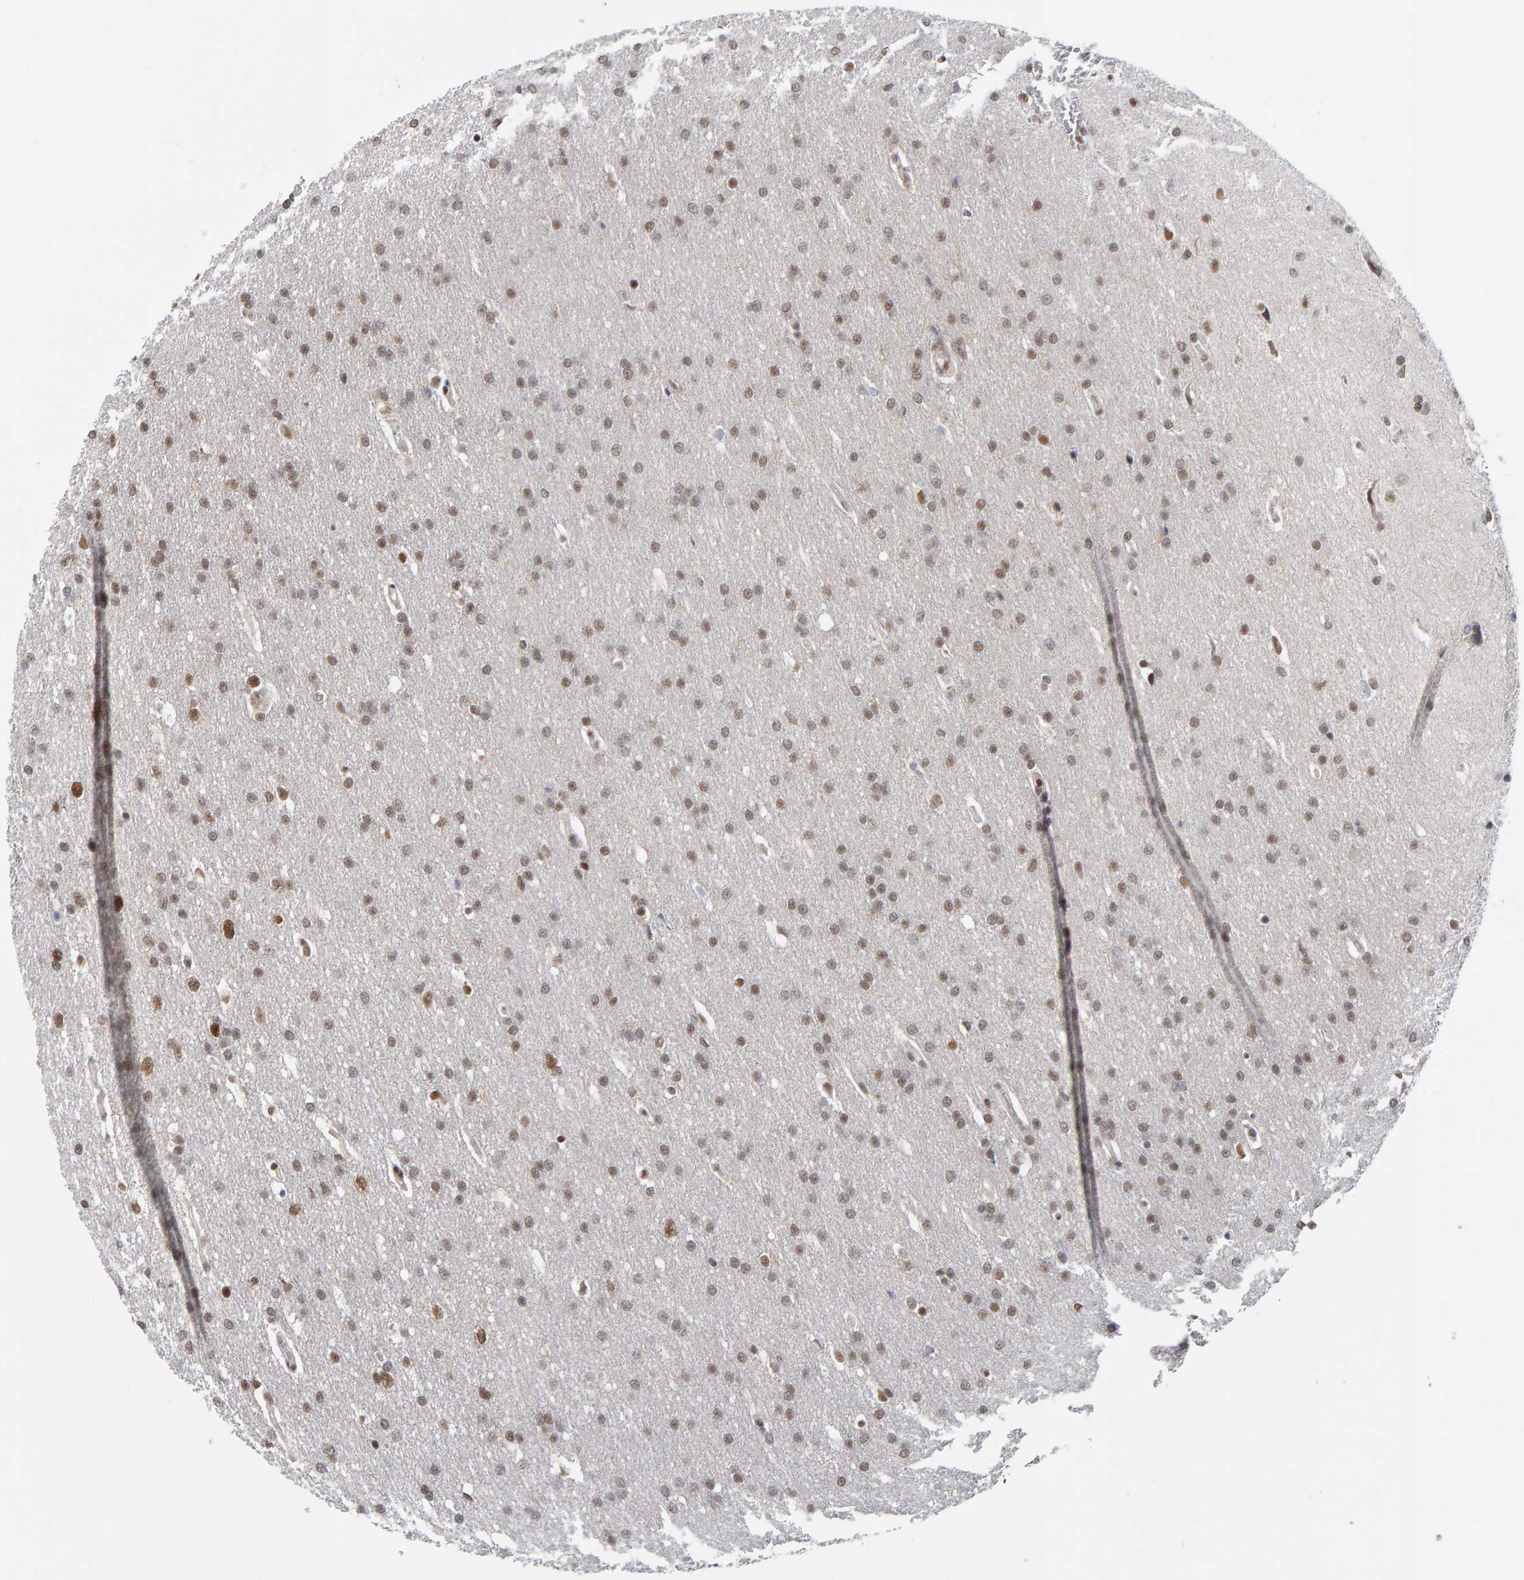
{"staining": {"intensity": "weak", "quantity": "25%-75%", "location": "nuclear"}, "tissue": "glioma", "cell_type": "Tumor cells", "image_type": "cancer", "snomed": [{"axis": "morphology", "description": "Glioma, malignant, Low grade"}, {"axis": "topography", "description": "Brain"}], "caption": "Approximately 25%-75% of tumor cells in malignant glioma (low-grade) demonstrate weak nuclear protein expression as visualized by brown immunohistochemical staining.", "gene": "ATF7IP", "patient": {"sex": "female", "age": 37}}